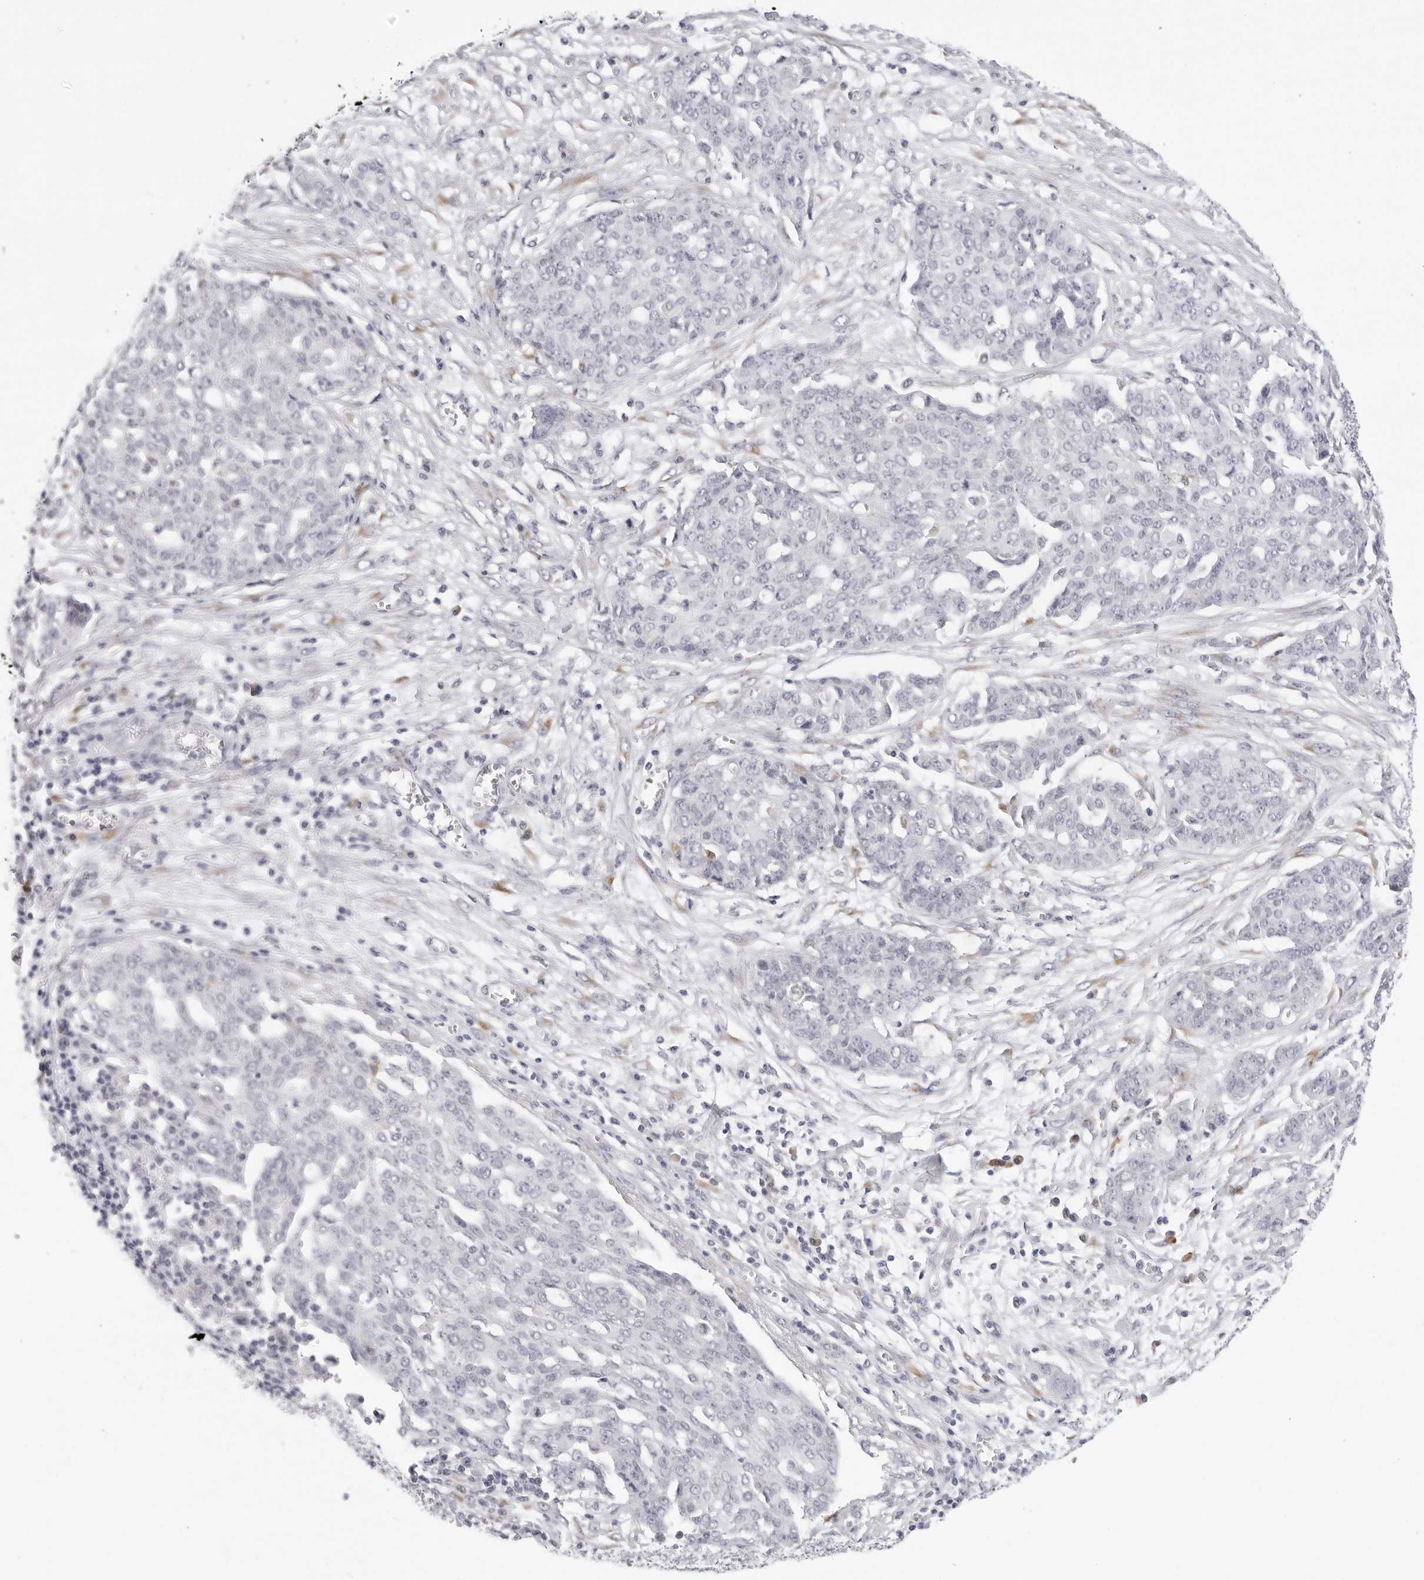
{"staining": {"intensity": "negative", "quantity": "none", "location": "none"}, "tissue": "ovarian cancer", "cell_type": "Tumor cells", "image_type": "cancer", "snomed": [{"axis": "morphology", "description": "Cystadenocarcinoma, serous, NOS"}, {"axis": "topography", "description": "Soft tissue"}, {"axis": "topography", "description": "Ovary"}], "caption": "This photomicrograph is of ovarian serous cystadenocarcinoma stained with immunohistochemistry (IHC) to label a protein in brown with the nuclei are counter-stained blue. There is no expression in tumor cells.", "gene": "EDN2", "patient": {"sex": "female", "age": 57}}